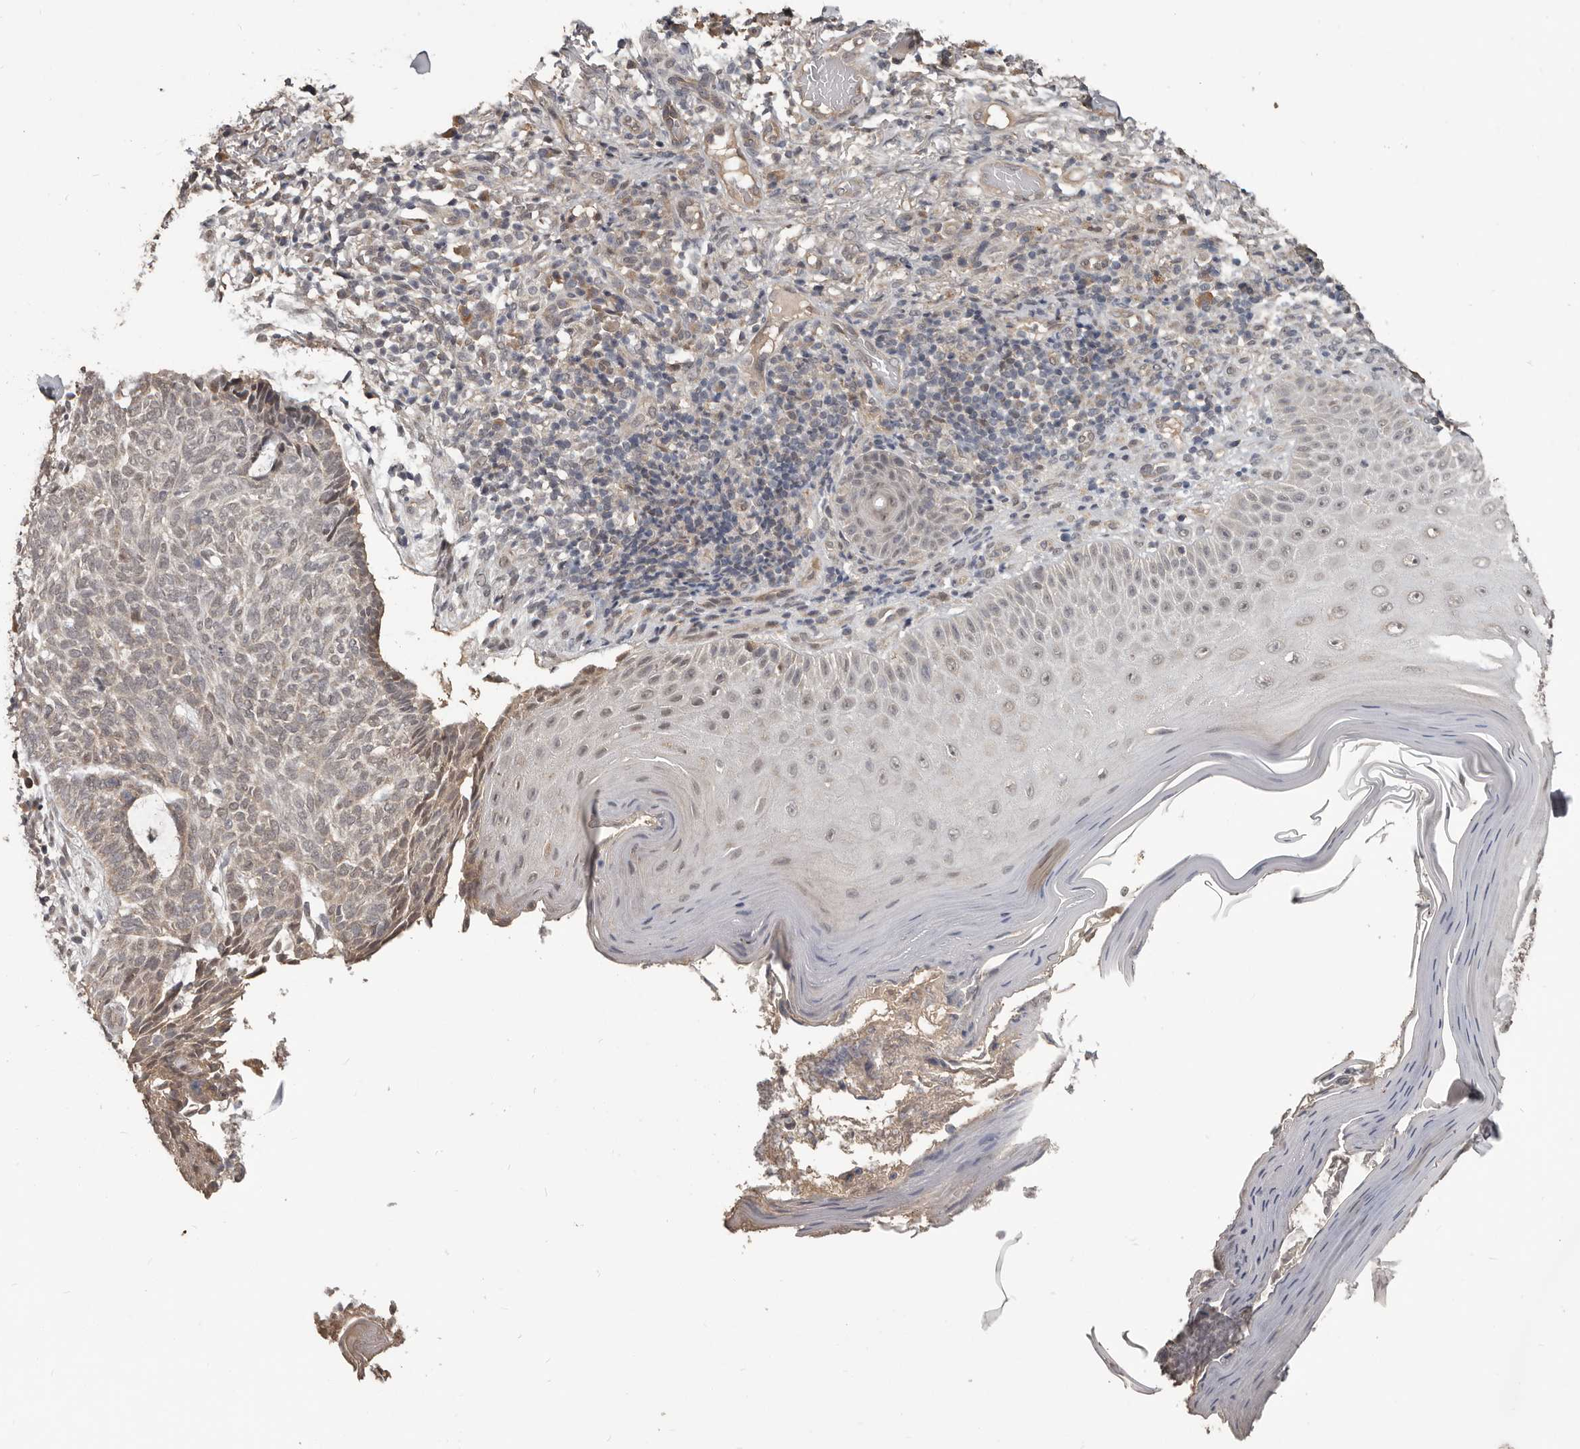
{"staining": {"intensity": "weak", "quantity": "25%-75%", "location": "cytoplasmic/membranous"}, "tissue": "skin cancer", "cell_type": "Tumor cells", "image_type": "cancer", "snomed": [{"axis": "morphology", "description": "Normal tissue, NOS"}, {"axis": "morphology", "description": "Basal cell carcinoma"}, {"axis": "topography", "description": "Skin"}], "caption": "Human skin cancer (basal cell carcinoma) stained with a protein marker reveals weak staining in tumor cells.", "gene": "ZFP14", "patient": {"sex": "male", "age": 50}}